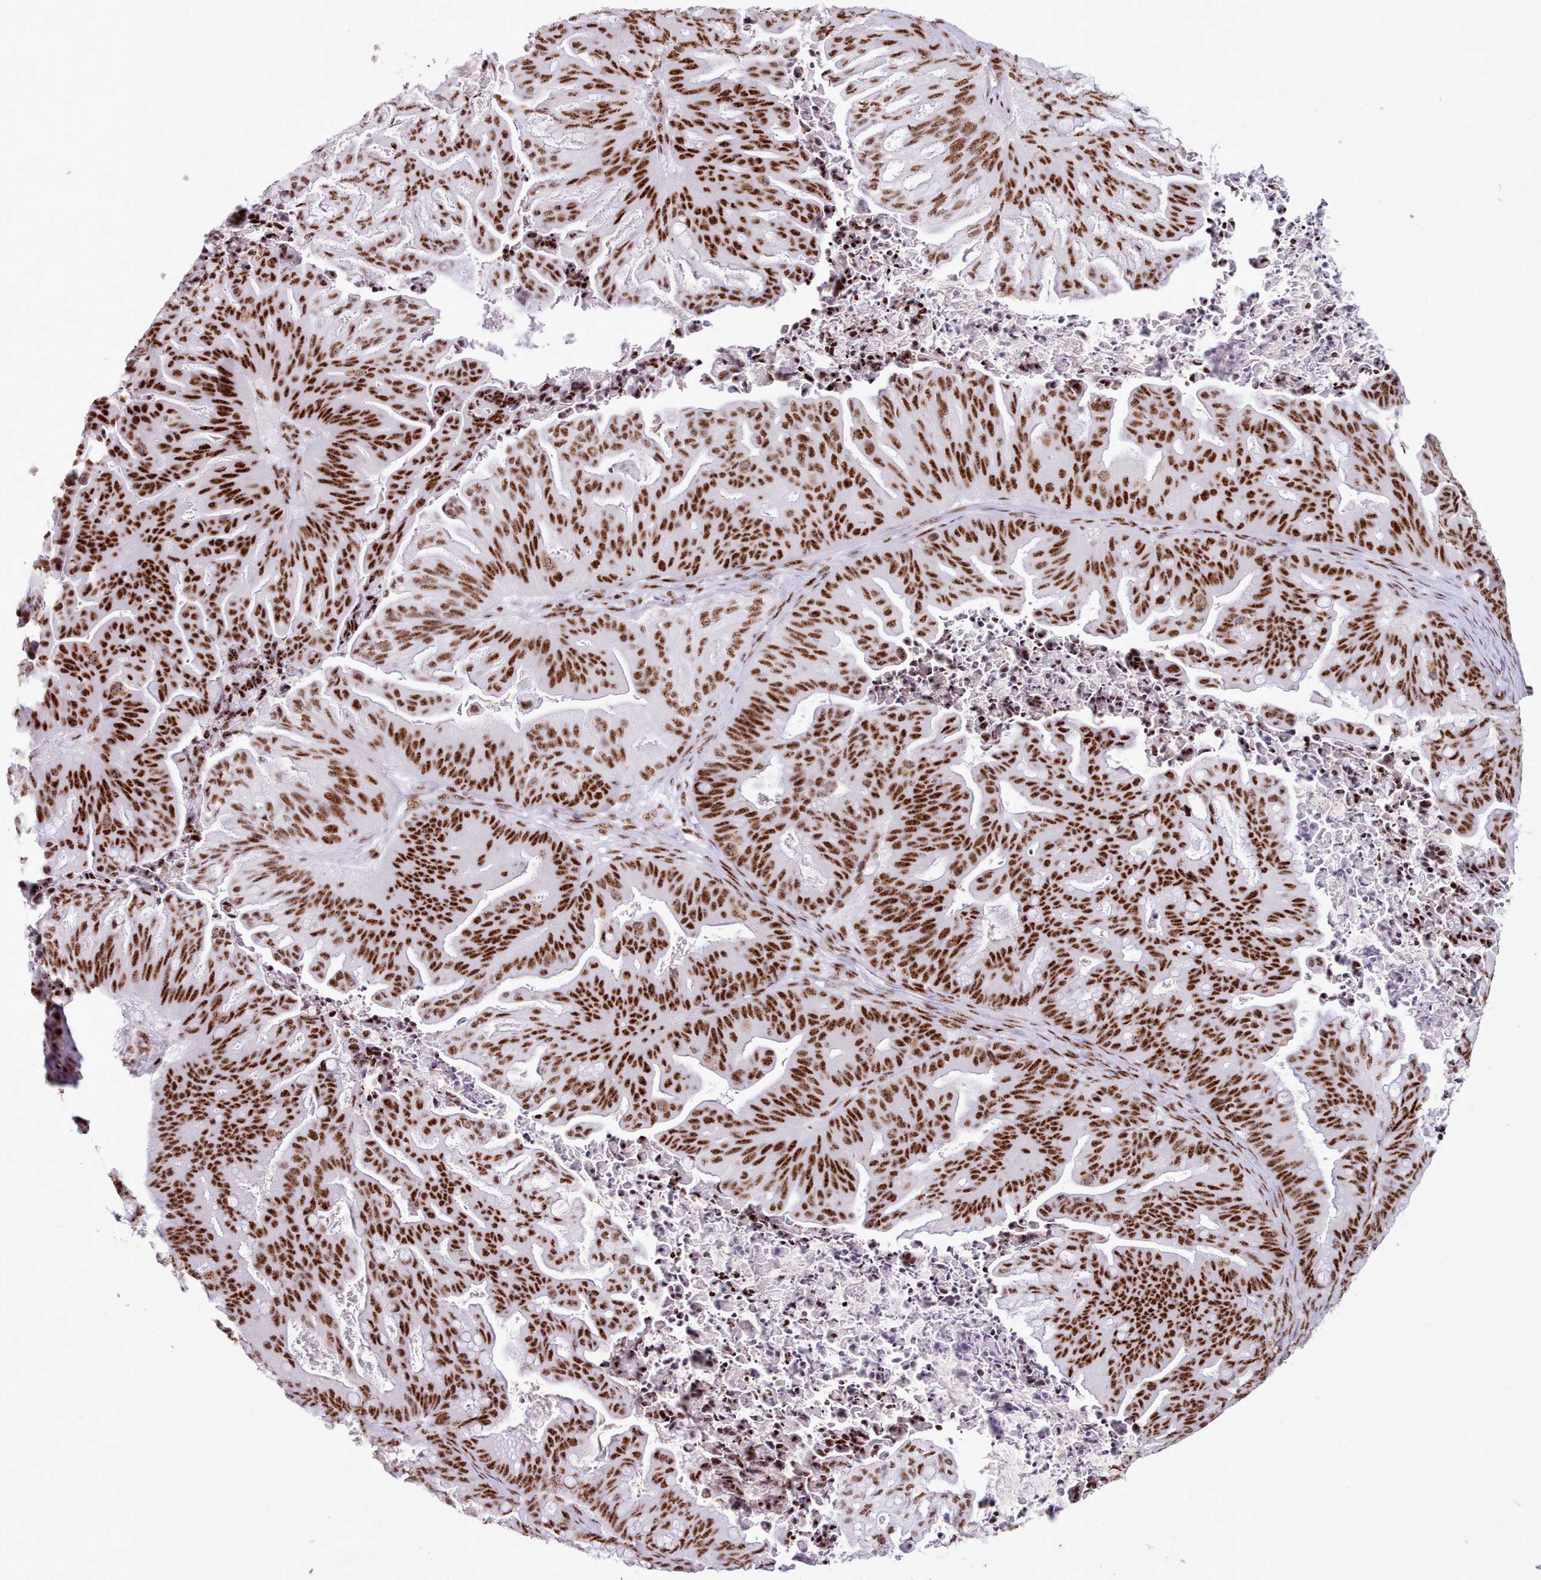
{"staining": {"intensity": "strong", "quantity": ">75%", "location": "nuclear"}, "tissue": "ovarian cancer", "cell_type": "Tumor cells", "image_type": "cancer", "snomed": [{"axis": "morphology", "description": "Cystadenocarcinoma, mucinous, NOS"}, {"axis": "topography", "description": "Ovary"}], "caption": "Protein staining demonstrates strong nuclear staining in approximately >75% of tumor cells in mucinous cystadenocarcinoma (ovarian).", "gene": "TMEM35B", "patient": {"sex": "female", "age": 67}}